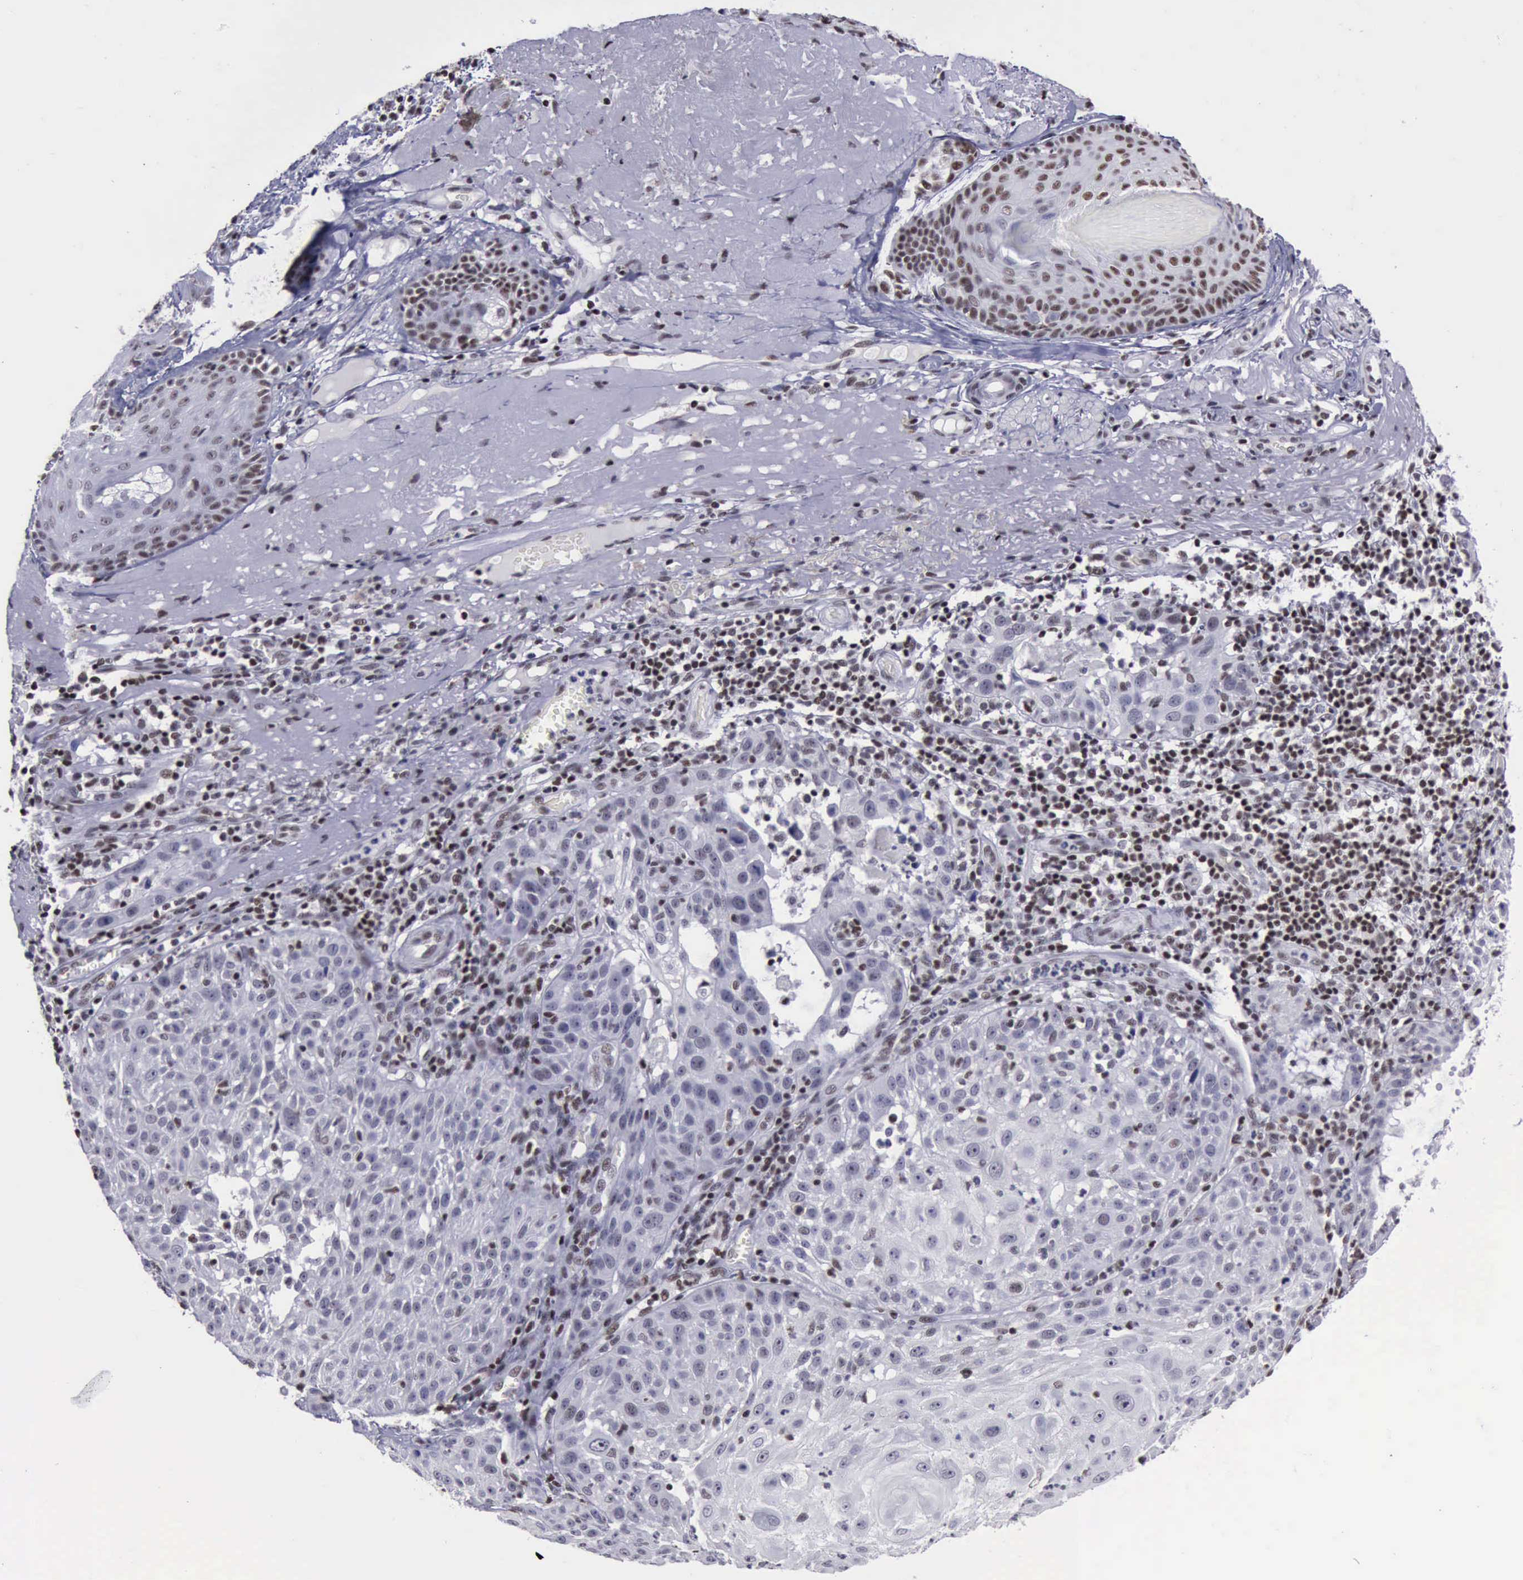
{"staining": {"intensity": "negative", "quantity": "none", "location": "none"}, "tissue": "skin cancer", "cell_type": "Tumor cells", "image_type": "cancer", "snomed": [{"axis": "morphology", "description": "Squamous cell carcinoma, NOS"}, {"axis": "topography", "description": "Skin"}], "caption": "DAB (3,3'-diaminobenzidine) immunohistochemical staining of skin cancer (squamous cell carcinoma) demonstrates no significant expression in tumor cells.", "gene": "YY1", "patient": {"sex": "female", "age": 89}}